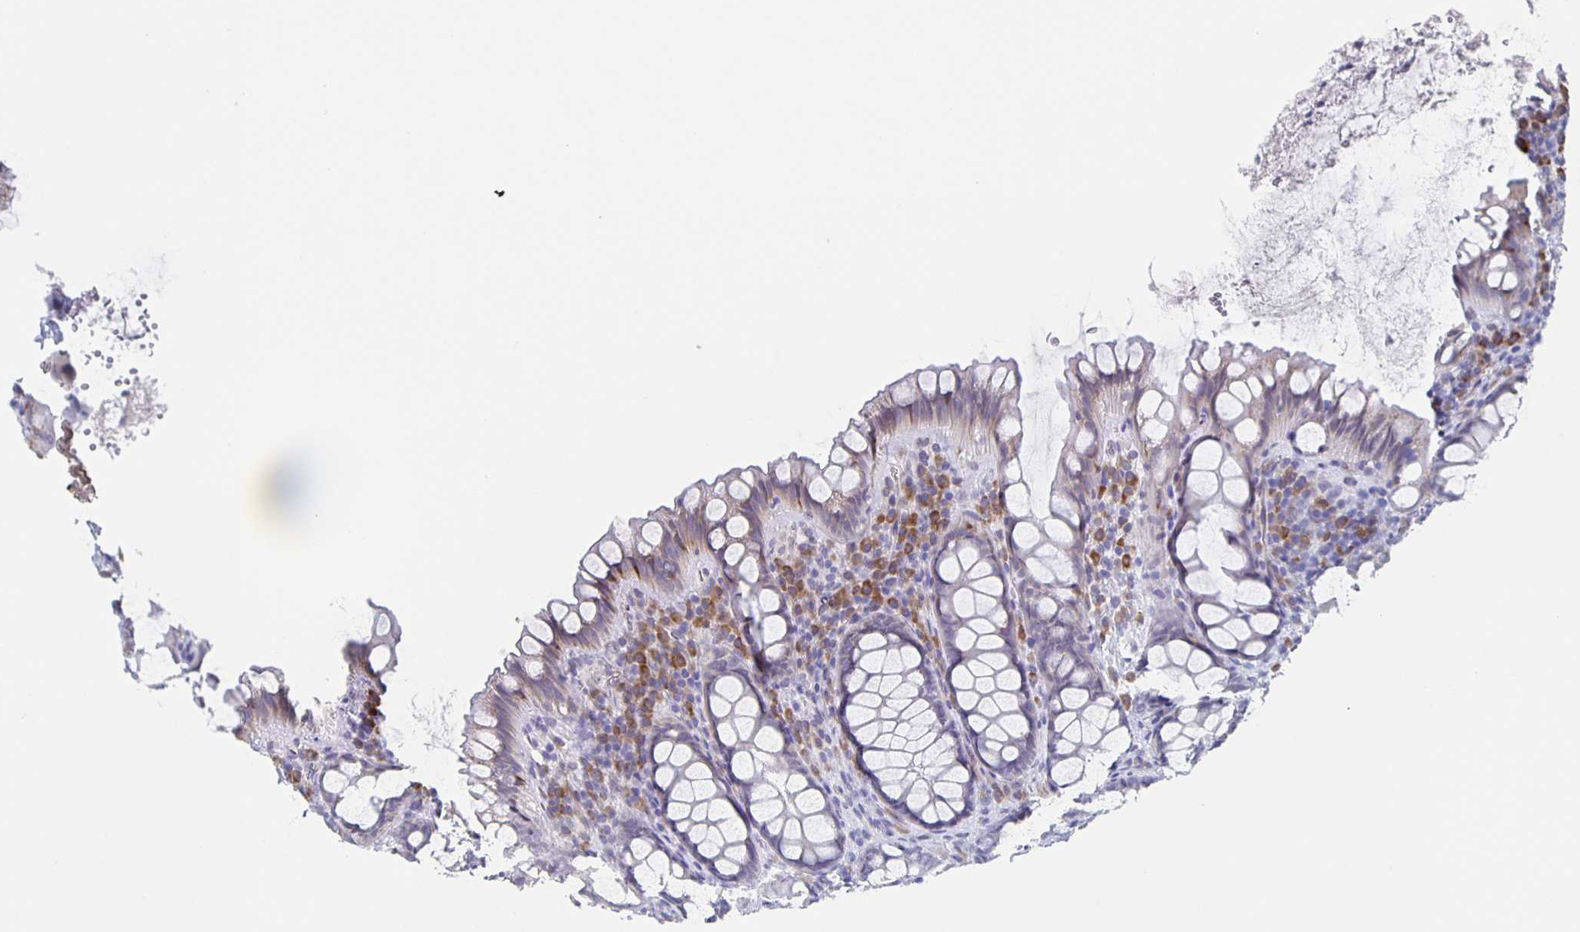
{"staining": {"intensity": "negative", "quantity": "none", "location": "none"}, "tissue": "rectum", "cell_type": "Glandular cells", "image_type": "normal", "snomed": [{"axis": "morphology", "description": "Normal tissue, NOS"}, {"axis": "topography", "description": "Rectum"}, {"axis": "topography", "description": "Peripheral nerve tissue"}], "caption": "High power microscopy histopathology image of an IHC photomicrograph of unremarkable rectum, revealing no significant staining in glandular cells. Nuclei are stained in blue.", "gene": "CCDC17", "patient": {"sex": "female", "age": 69}}